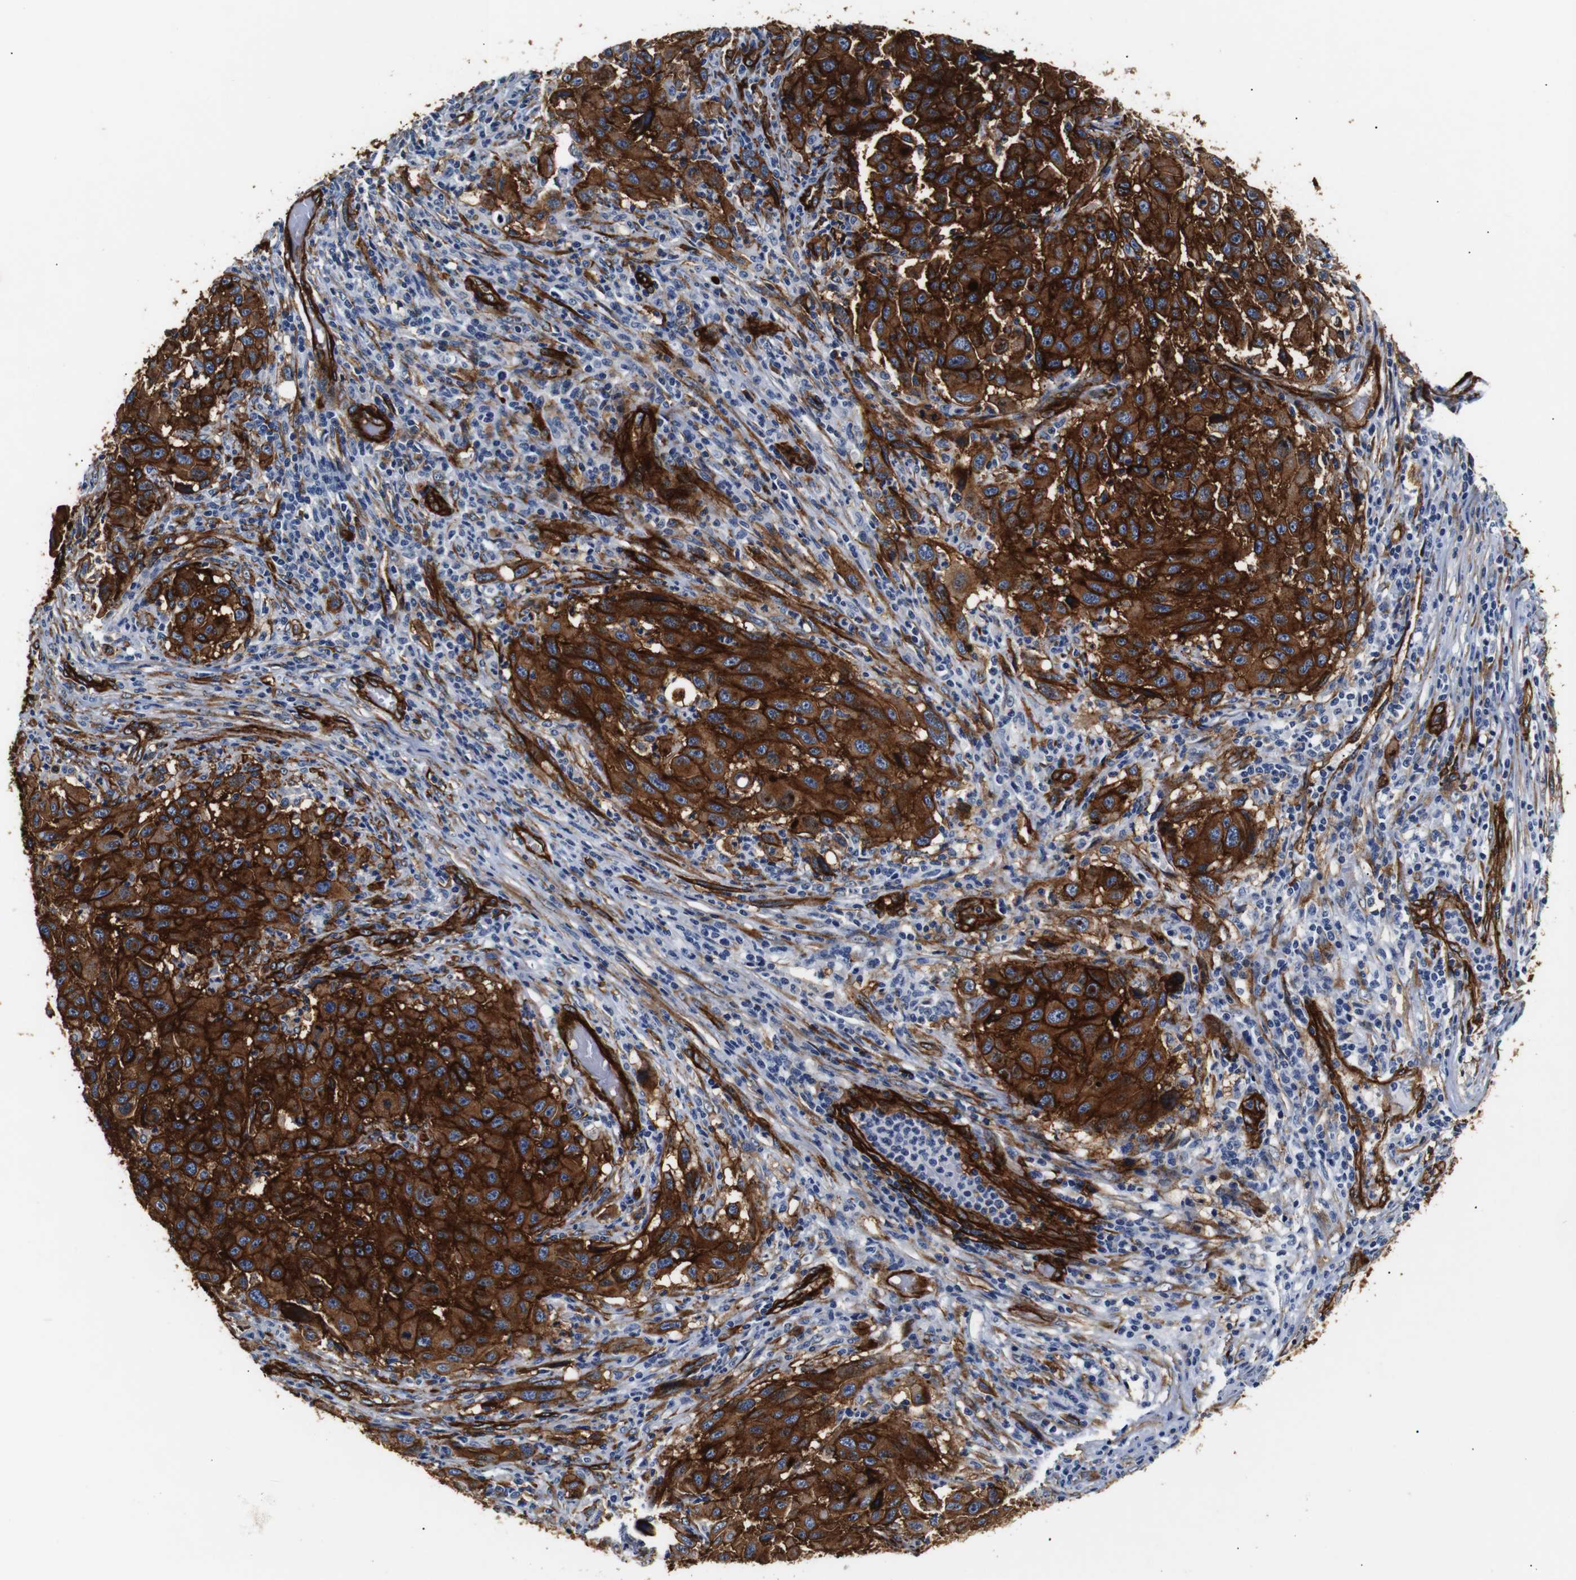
{"staining": {"intensity": "strong", "quantity": ">75%", "location": "cytoplasmic/membranous"}, "tissue": "melanoma", "cell_type": "Tumor cells", "image_type": "cancer", "snomed": [{"axis": "morphology", "description": "Malignant melanoma, Metastatic site"}, {"axis": "topography", "description": "Lymph node"}], "caption": "High-magnification brightfield microscopy of malignant melanoma (metastatic site) stained with DAB (3,3'-diaminobenzidine) (brown) and counterstained with hematoxylin (blue). tumor cells exhibit strong cytoplasmic/membranous positivity is identified in approximately>75% of cells.", "gene": "CAV2", "patient": {"sex": "male", "age": 61}}